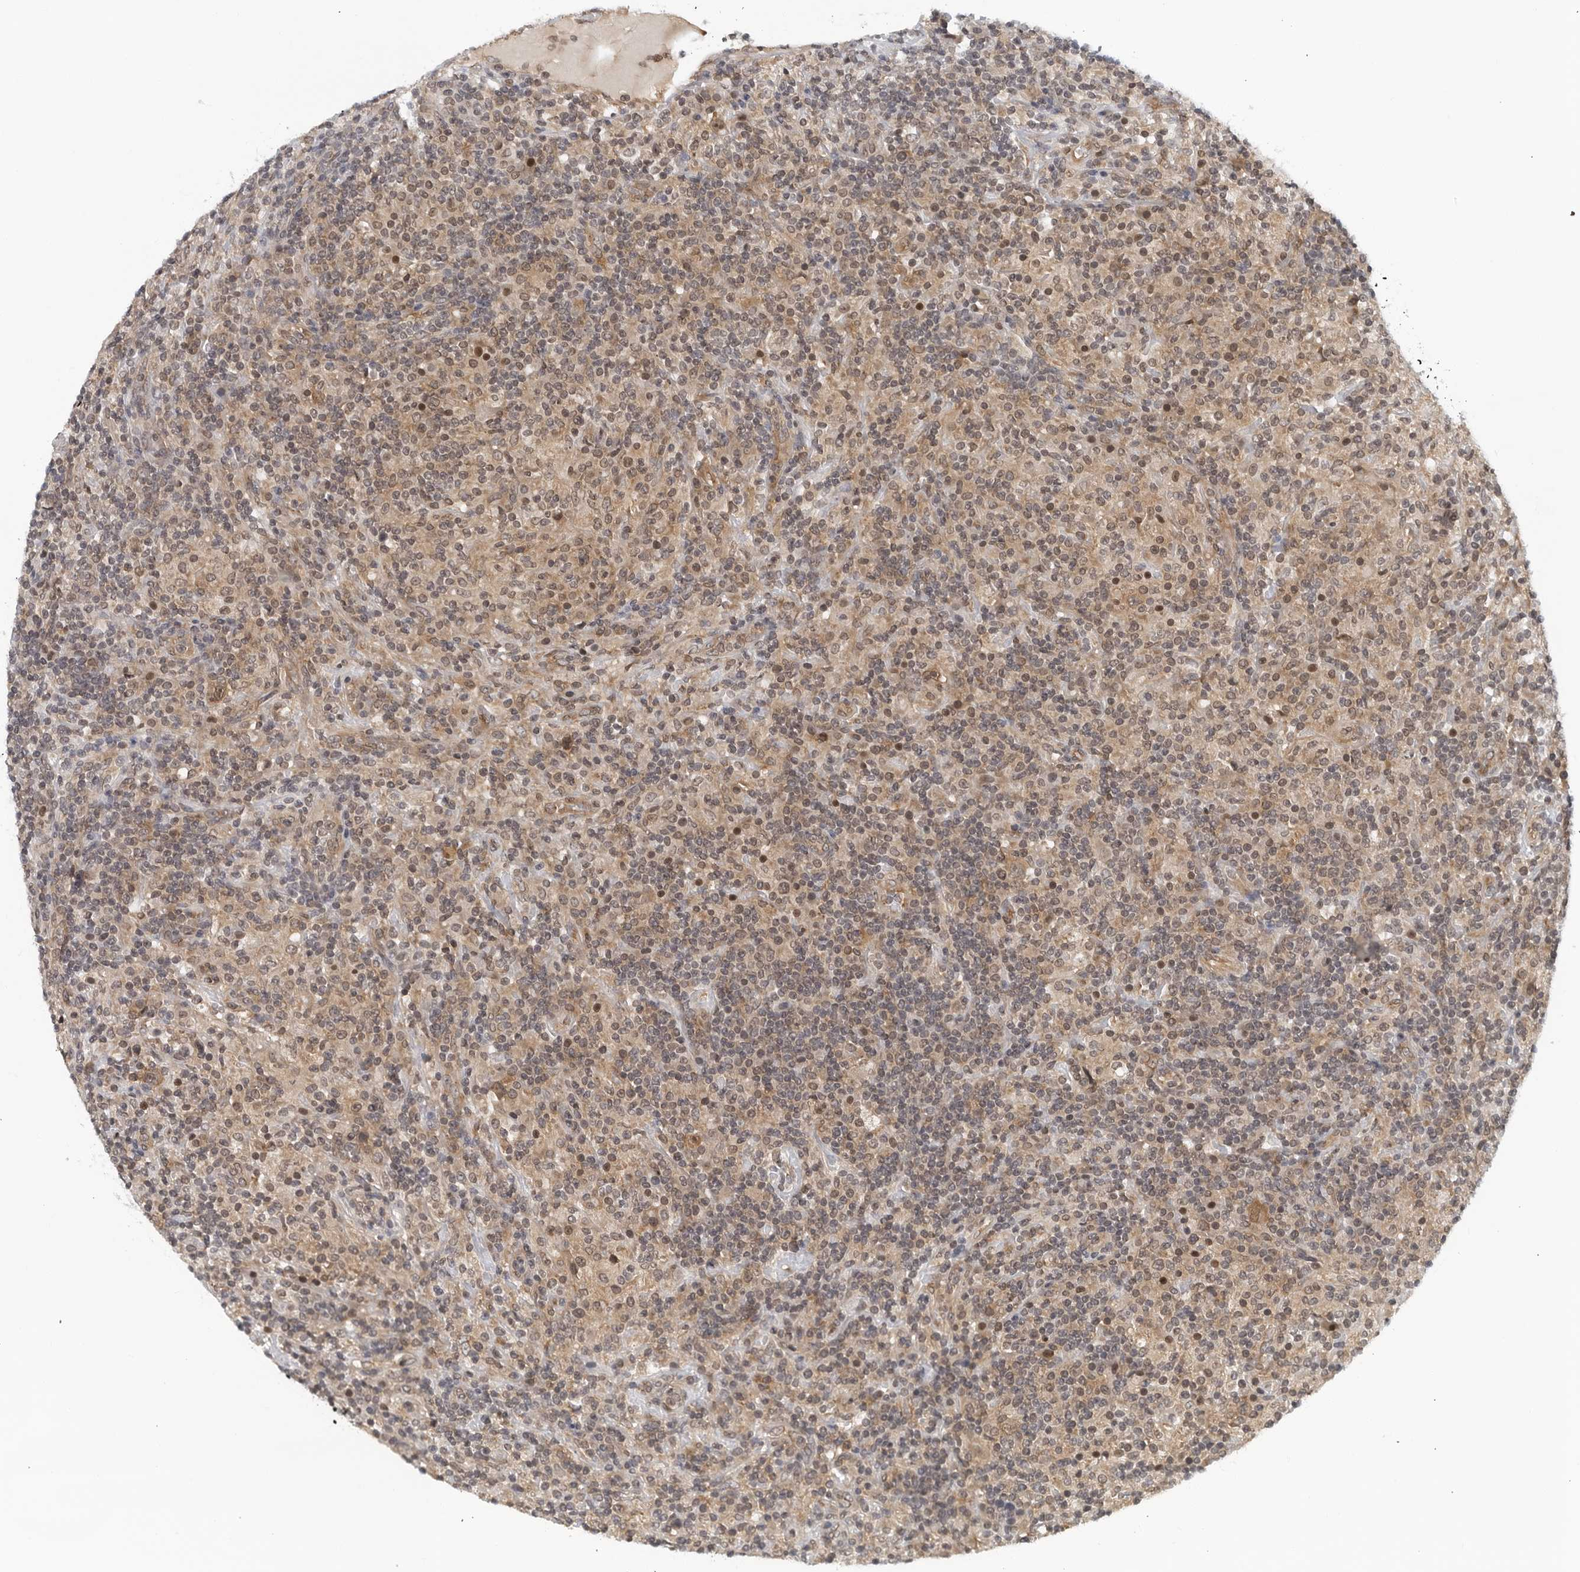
{"staining": {"intensity": "moderate", "quantity": "<25%", "location": "cytoplasmic/membranous,nuclear"}, "tissue": "lymphoma", "cell_type": "Tumor cells", "image_type": "cancer", "snomed": [{"axis": "morphology", "description": "Hodgkin's disease, NOS"}, {"axis": "topography", "description": "Lymph node"}], "caption": "The immunohistochemical stain highlights moderate cytoplasmic/membranous and nuclear staining in tumor cells of Hodgkin's disease tissue. The staining is performed using DAB brown chromogen to label protein expression. The nuclei are counter-stained blue using hematoxylin.", "gene": "RC3H1", "patient": {"sex": "male", "age": 70}}